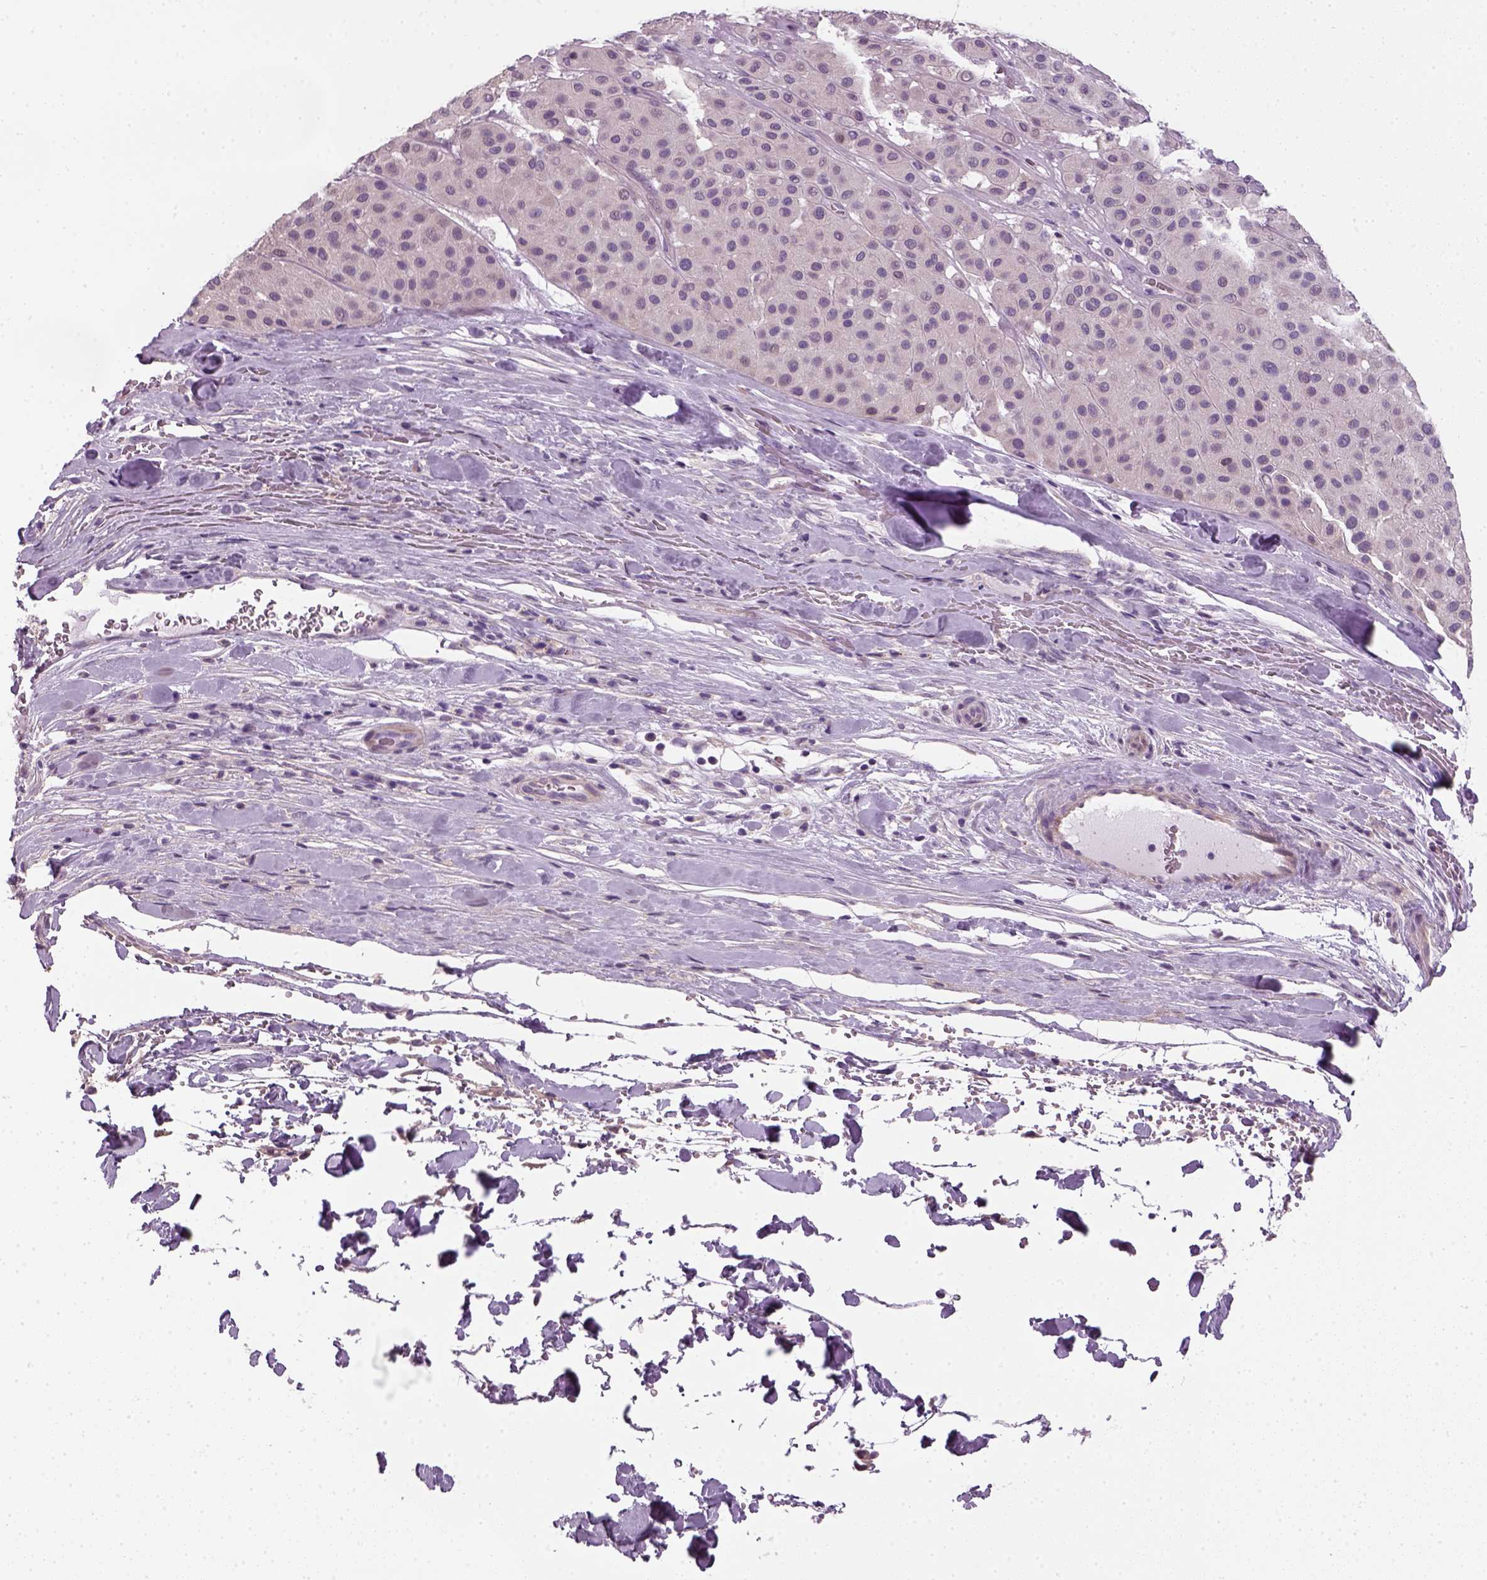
{"staining": {"intensity": "negative", "quantity": "none", "location": "none"}, "tissue": "melanoma", "cell_type": "Tumor cells", "image_type": "cancer", "snomed": [{"axis": "morphology", "description": "Malignant melanoma, Metastatic site"}, {"axis": "topography", "description": "Smooth muscle"}], "caption": "The photomicrograph shows no significant positivity in tumor cells of malignant melanoma (metastatic site). (DAB (3,3'-diaminobenzidine) immunohistochemistry (IHC), high magnification).", "gene": "ELOVL3", "patient": {"sex": "male", "age": 41}}